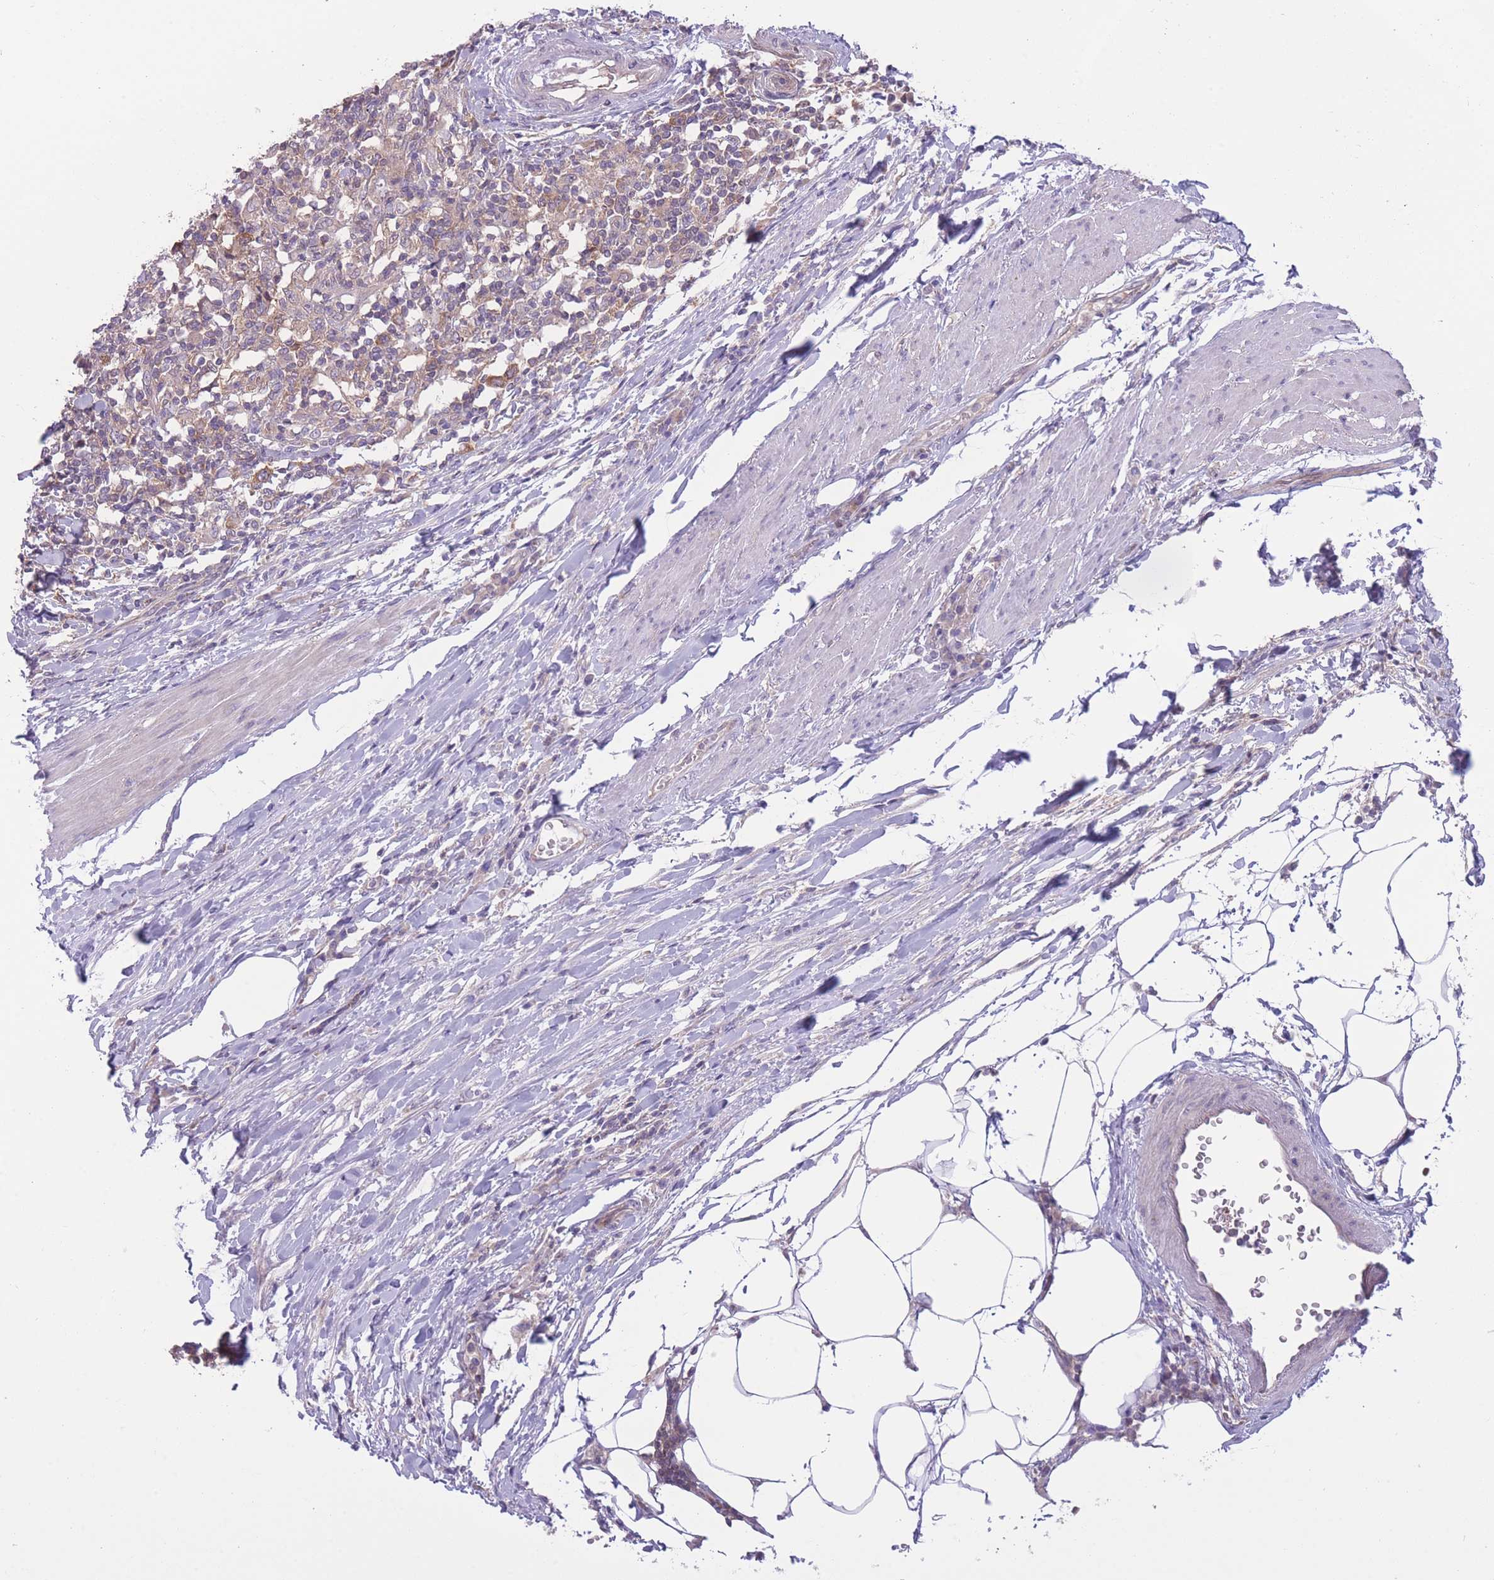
{"staining": {"intensity": "weak", "quantity": ">75%", "location": "cytoplasmic/membranous"}, "tissue": "urothelial cancer", "cell_type": "Tumor cells", "image_type": "cancer", "snomed": [{"axis": "morphology", "description": "Urothelial carcinoma, High grade"}, {"axis": "topography", "description": "Urinary bladder"}], "caption": "IHC micrograph of urothelial carcinoma (high-grade) stained for a protein (brown), which displays low levels of weak cytoplasmic/membranous expression in approximately >75% of tumor cells.", "gene": "CCT6B", "patient": {"sex": "male", "age": 61}}